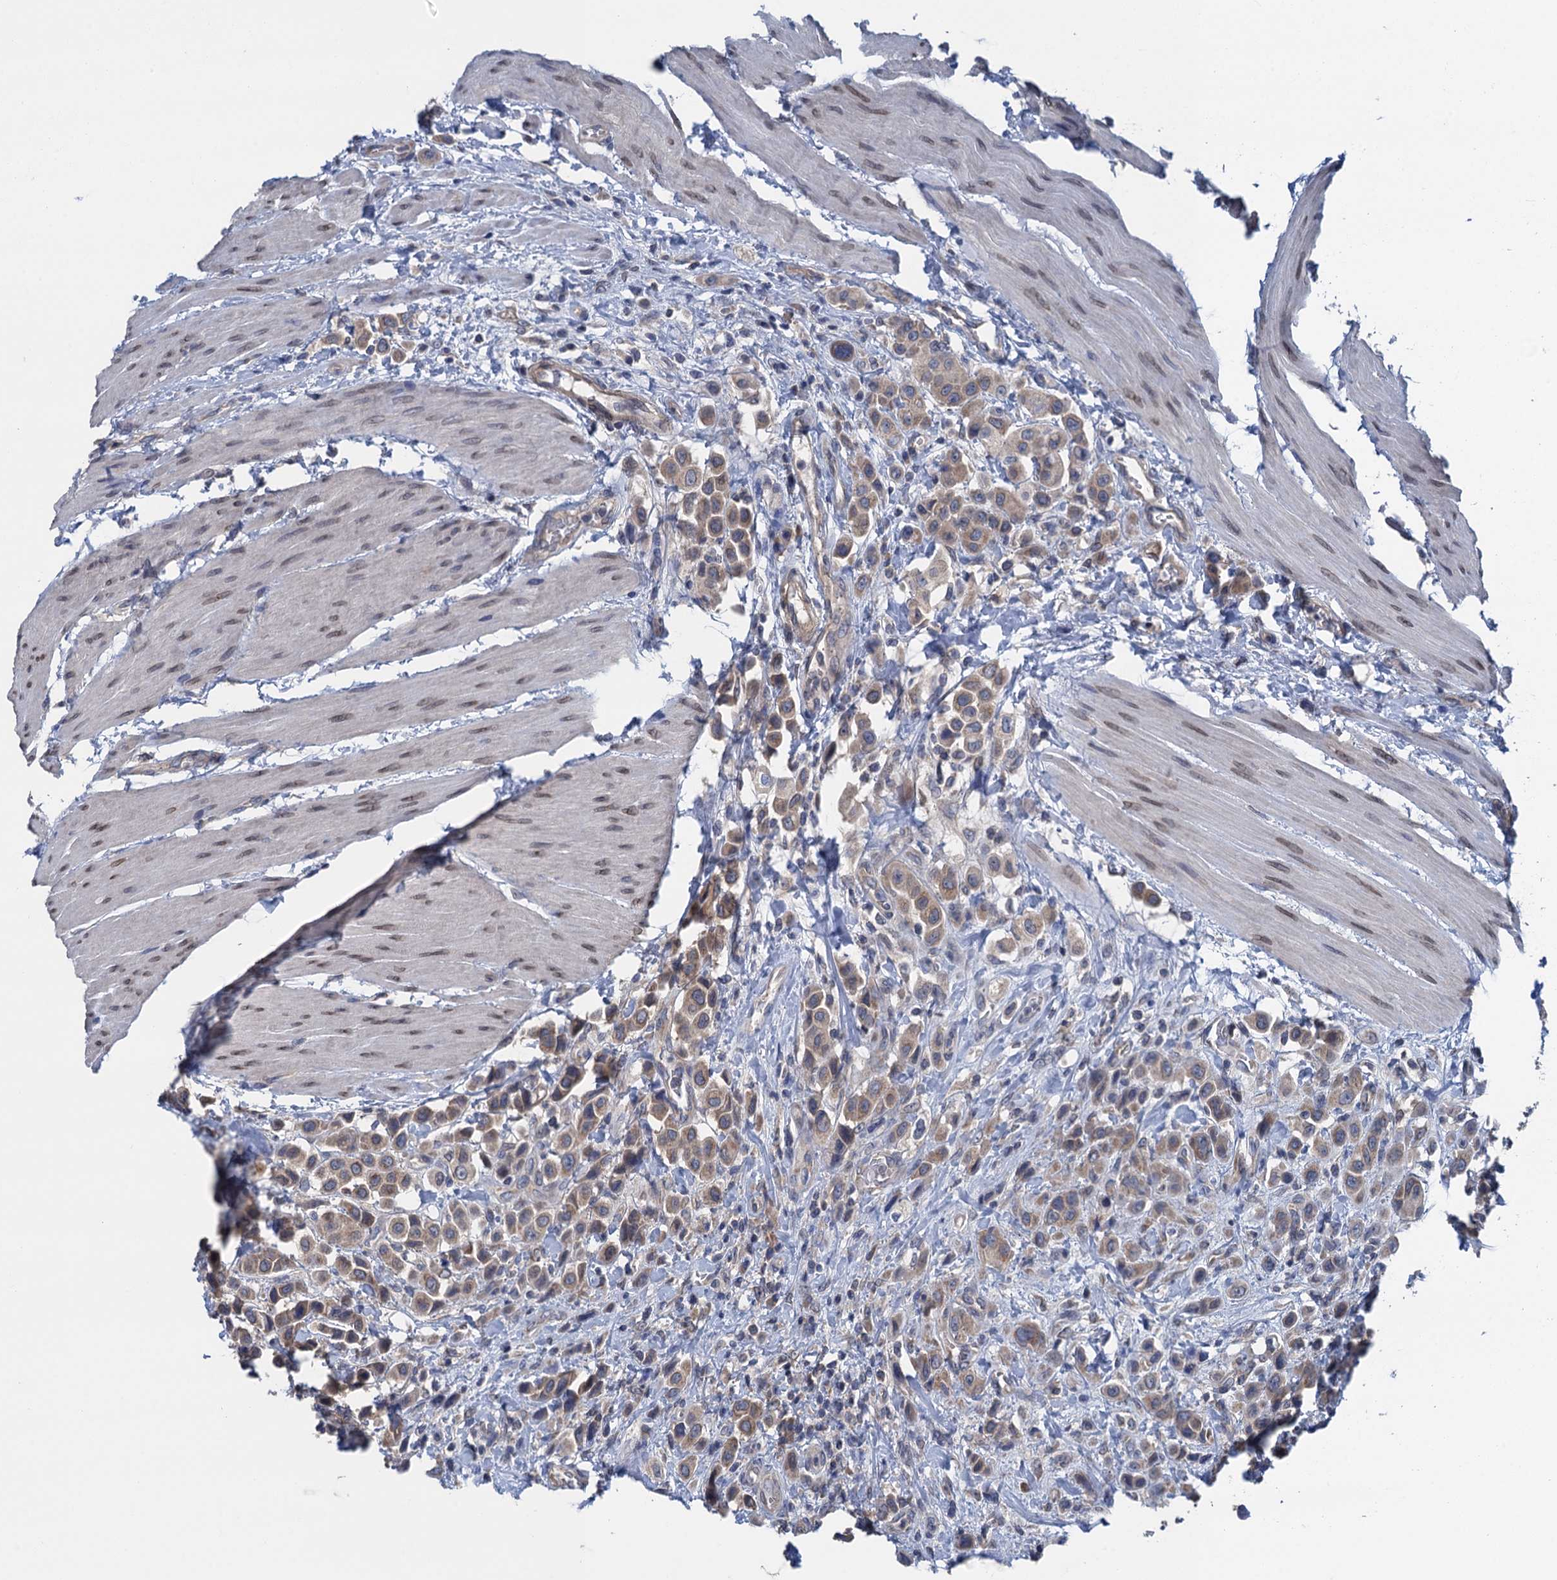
{"staining": {"intensity": "moderate", "quantity": "25%-75%", "location": "cytoplasmic/membranous"}, "tissue": "urothelial cancer", "cell_type": "Tumor cells", "image_type": "cancer", "snomed": [{"axis": "morphology", "description": "Urothelial carcinoma, High grade"}, {"axis": "topography", "description": "Urinary bladder"}], "caption": "IHC image of neoplastic tissue: human urothelial cancer stained using IHC demonstrates medium levels of moderate protein expression localized specifically in the cytoplasmic/membranous of tumor cells, appearing as a cytoplasmic/membranous brown color.", "gene": "CTU2", "patient": {"sex": "male", "age": 50}}